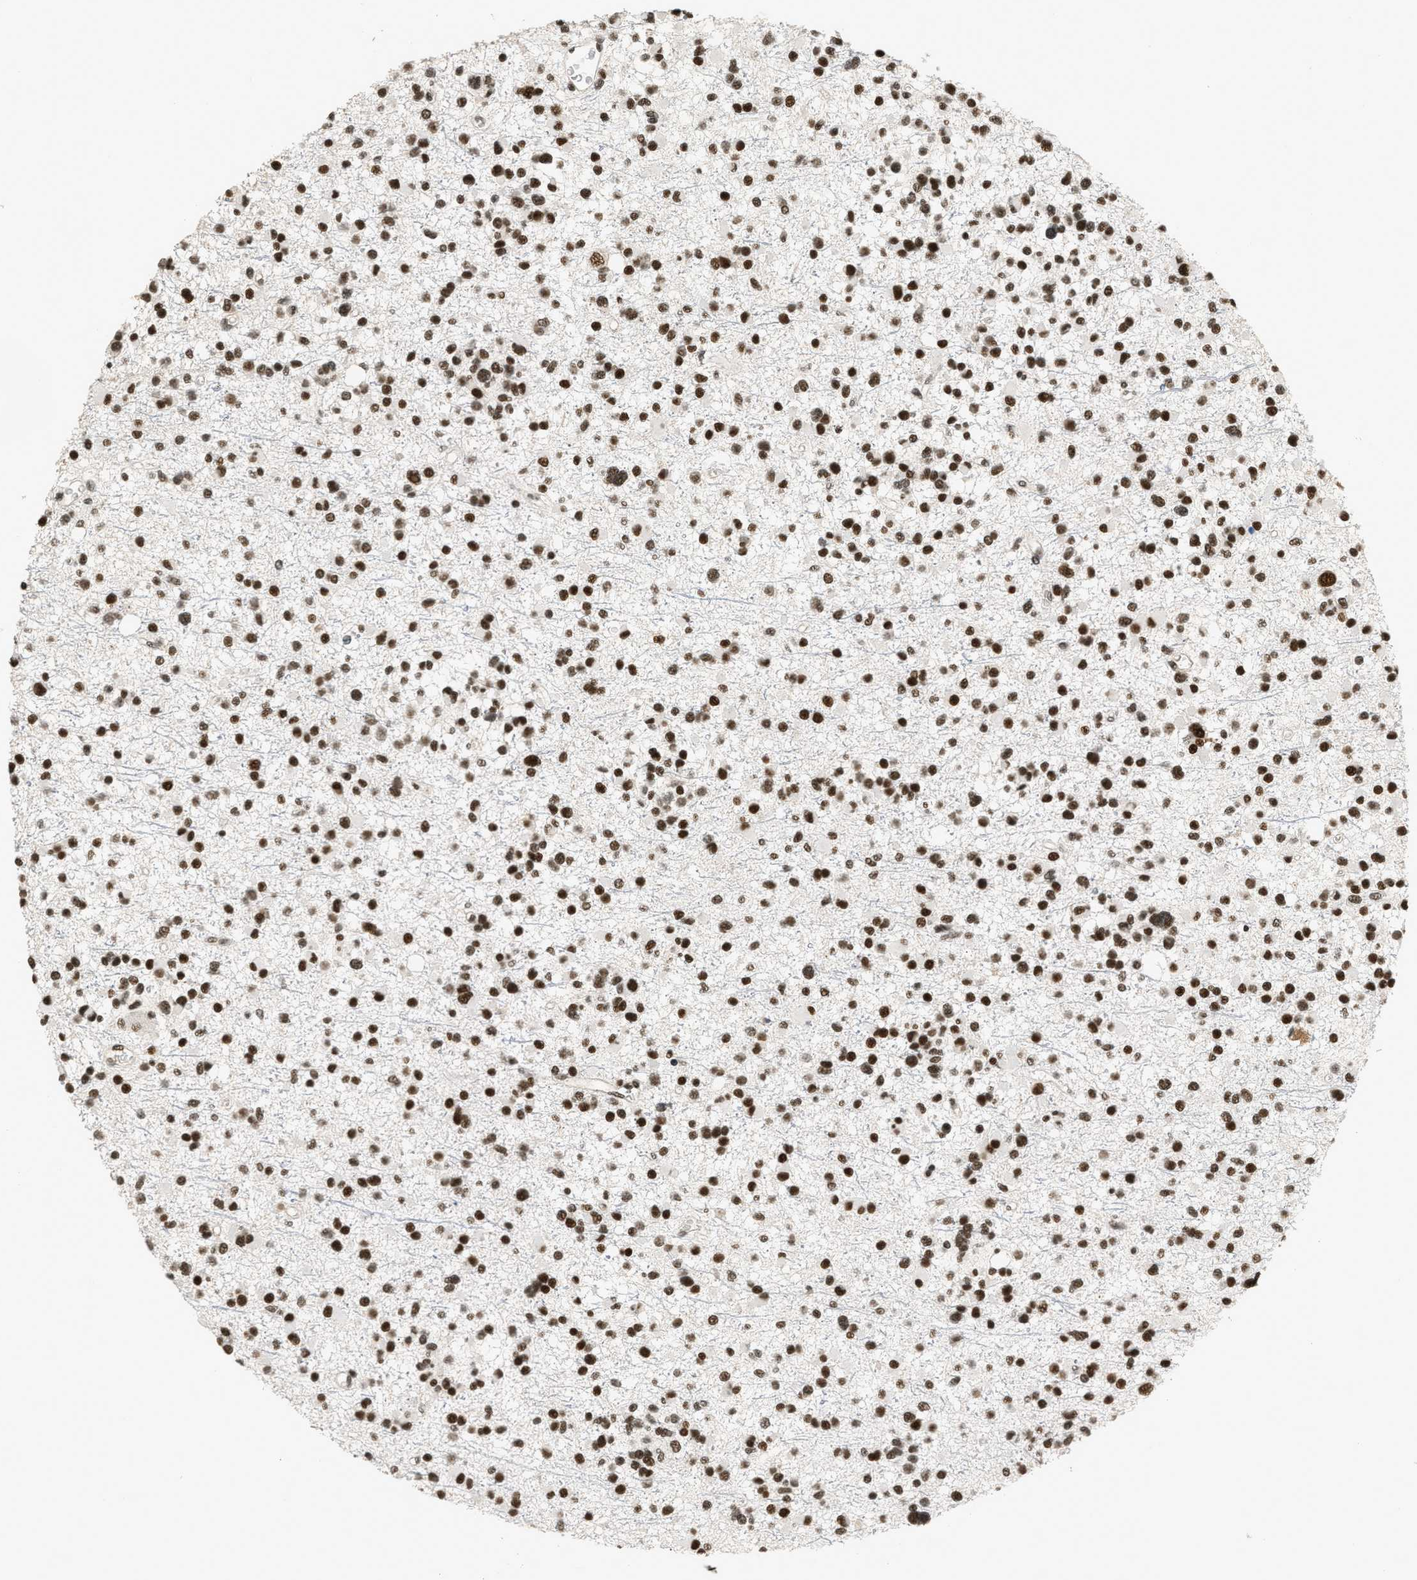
{"staining": {"intensity": "strong", "quantity": ">75%", "location": "nuclear"}, "tissue": "glioma", "cell_type": "Tumor cells", "image_type": "cancer", "snomed": [{"axis": "morphology", "description": "Glioma, malignant, Low grade"}, {"axis": "topography", "description": "Brain"}], "caption": "Human glioma stained with a protein marker demonstrates strong staining in tumor cells.", "gene": "SMARCB1", "patient": {"sex": "female", "age": 22}}